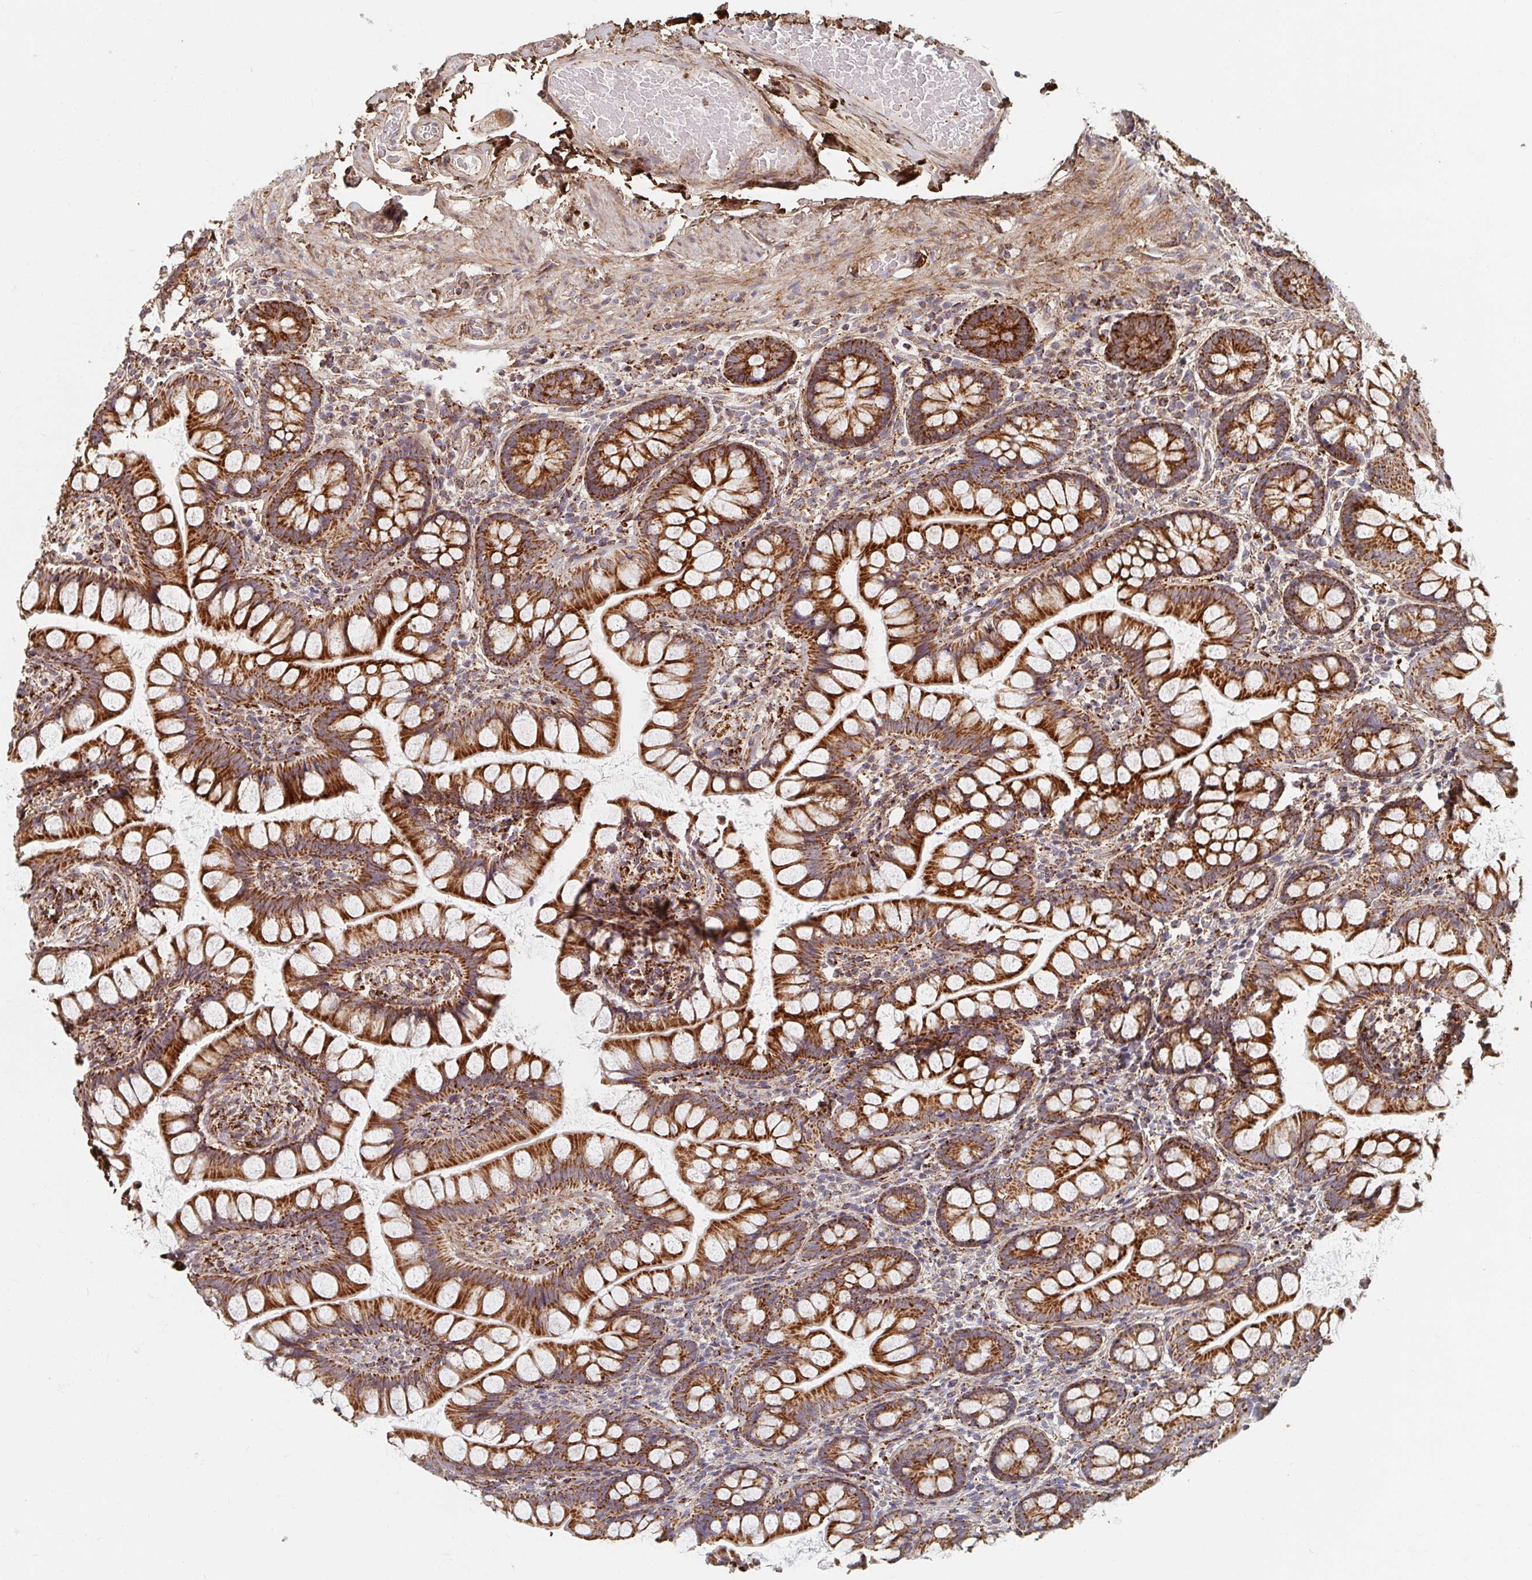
{"staining": {"intensity": "strong", "quantity": ">75%", "location": "cytoplasmic/membranous"}, "tissue": "small intestine", "cell_type": "Glandular cells", "image_type": "normal", "snomed": [{"axis": "morphology", "description": "Normal tissue, NOS"}, {"axis": "topography", "description": "Small intestine"}], "caption": "Protein staining by immunohistochemistry (IHC) displays strong cytoplasmic/membranous positivity in about >75% of glandular cells in normal small intestine. The staining was performed using DAB to visualize the protein expression in brown, while the nuclei were stained in blue with hematoxylin (Magnification: 20x).", "gene": "MAVS", "patient": {"sex": "male", "age": 70}}